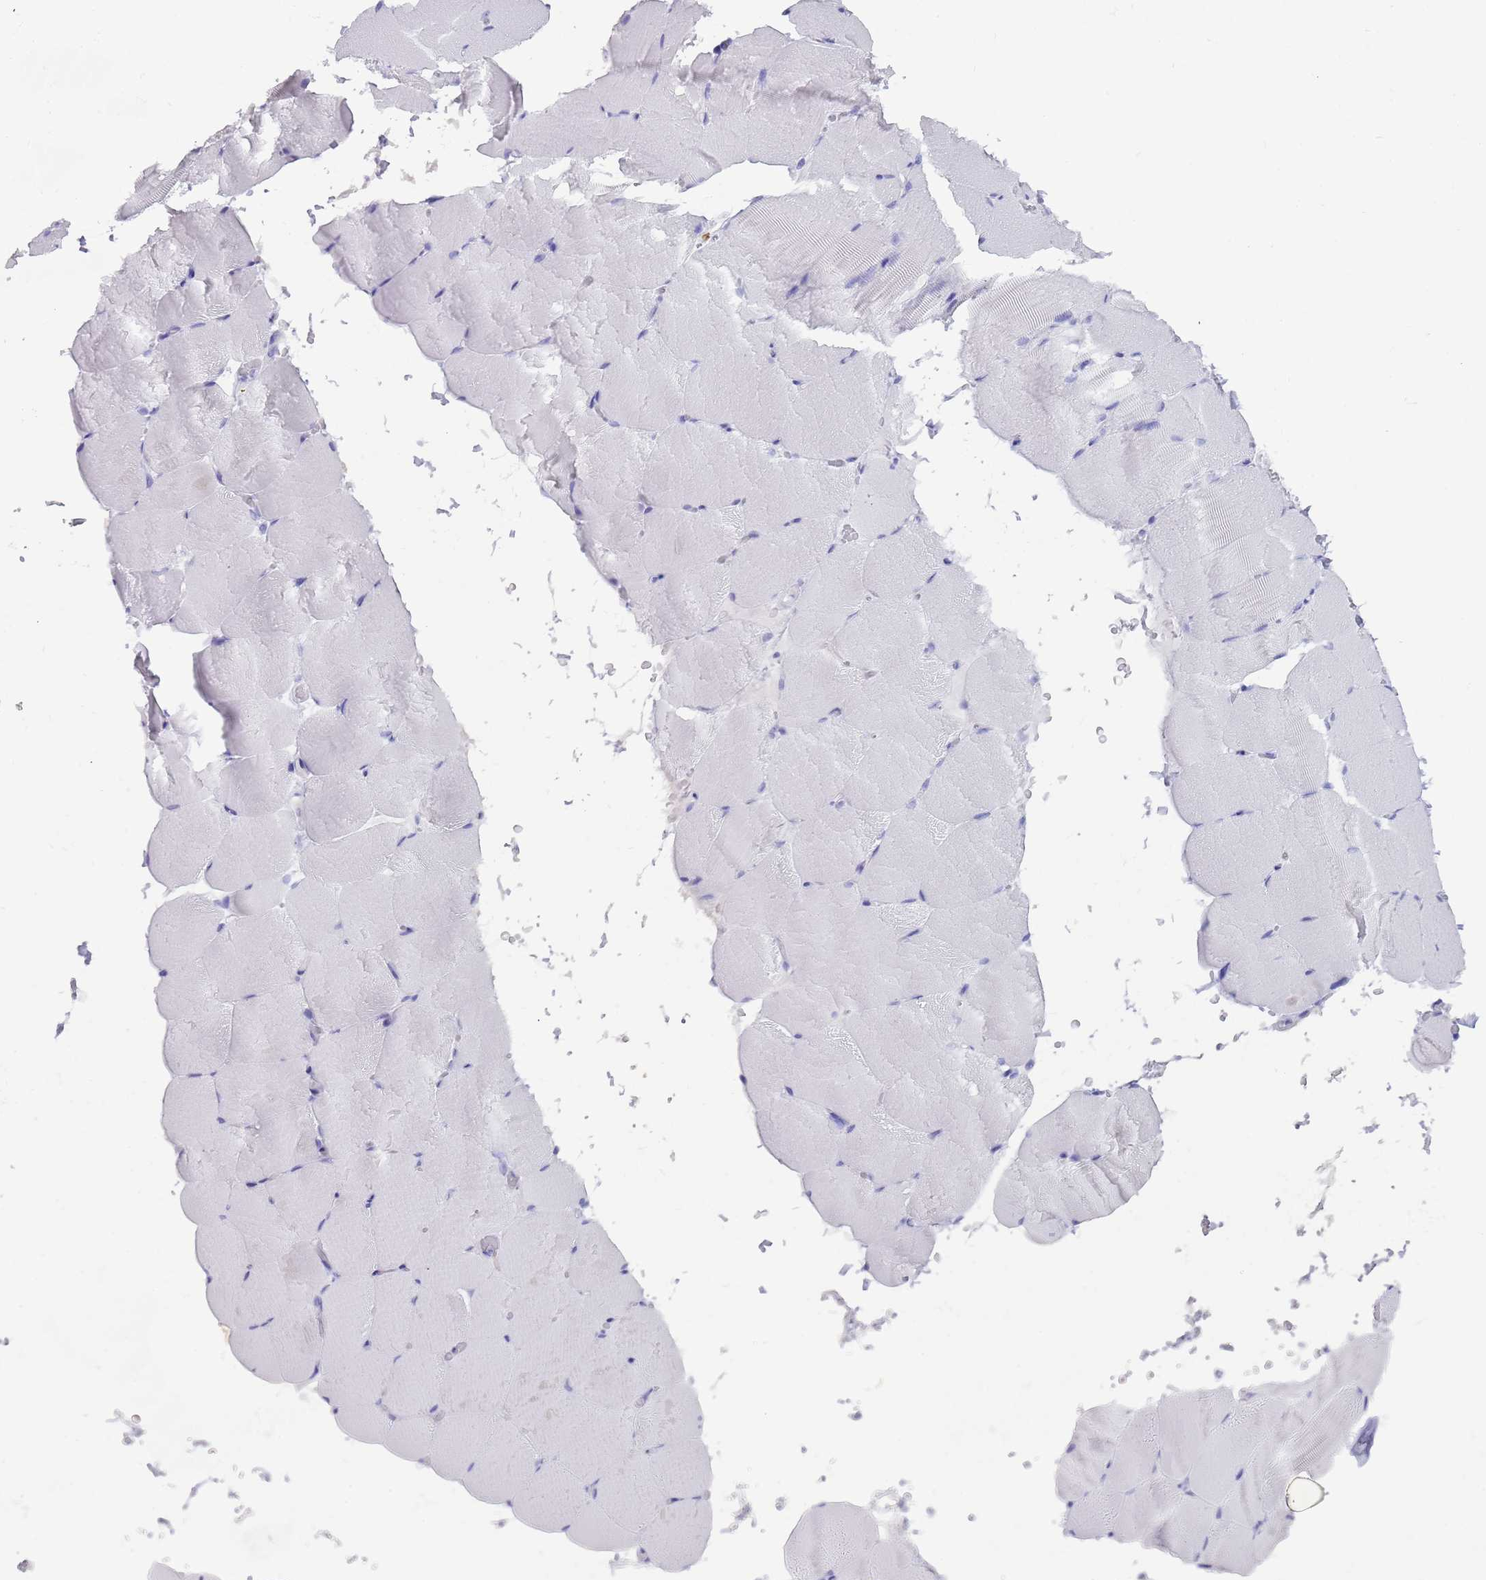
{"staining": {"intensity": "negative", "quantity": "none", "location": "none"}, "tissue": "skeletal muscle", "cell_type": "Myocytes", "image_type": "normal", "snomed": [{"axis": "morphology", "description": "Normal tissue, NOS"}, {"axis": "topography", "description": "Skeletal muscle"}, {"axis": "topography", "description": "Parathyroid gland"}], "caption": "Myocytes are negative for brown protein staining in benign skeletal muscle. (DAB (3,3'-diaminobenzidine) immunohistochemistry (IHC) visualized using brightfield microscopy, high magnification).", "gene": "MYADML2", "patient": {"sex": "female", "age": 37}}